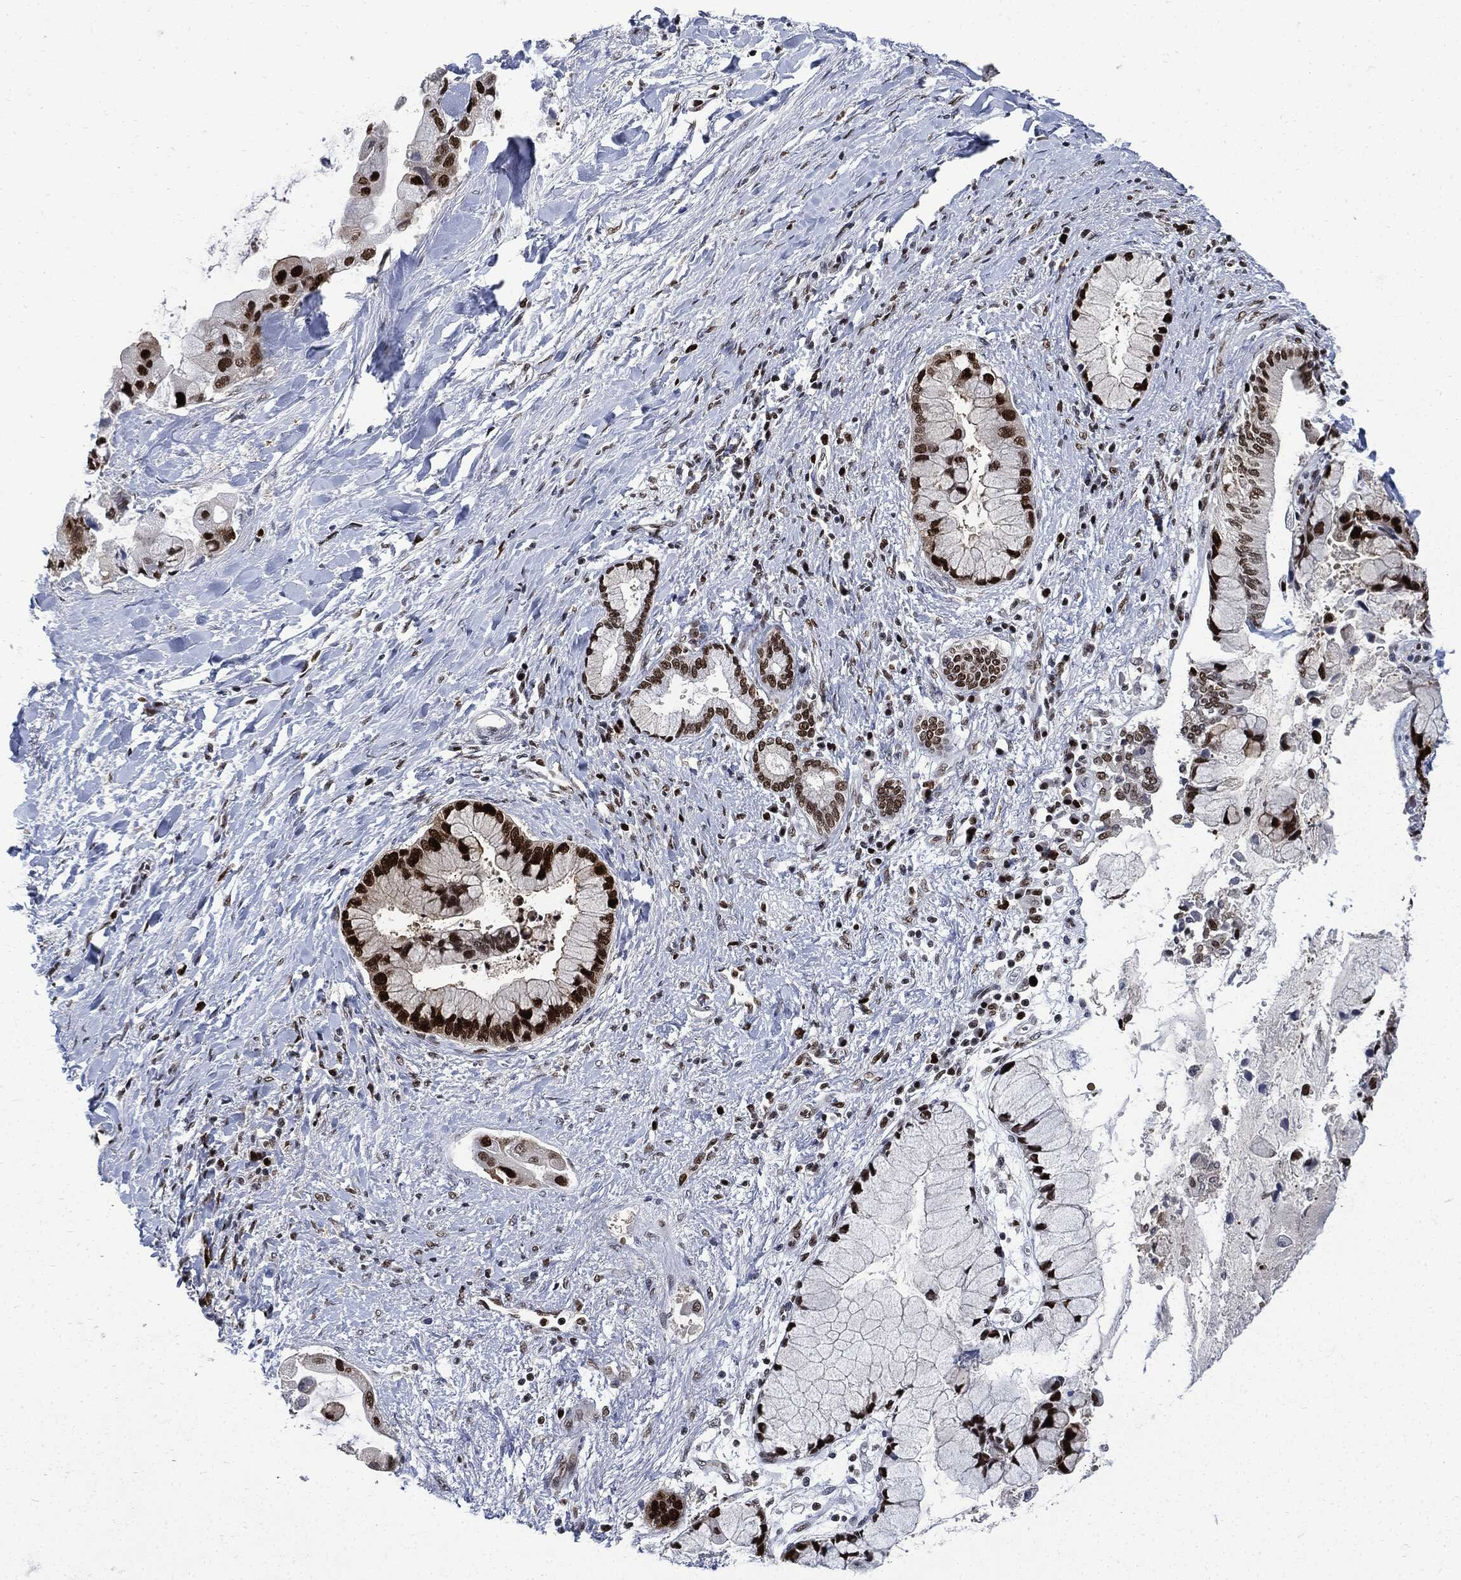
{"staining": {"intensity": "strong", "quantity": ">75%", "location": "nuclear"}, "tissue": "liver cancer", "cell_type": "Tumor cells", "image_type": "cancer", "snomed": [{"axis": "morphology", "description": "Normal tissue, NOS"}, {"axis": "morphology", "description": "Cholangiocarcinoma"}, {"axis": "topography", "description": "Liver"}, {"axis": "topography", "description": "Peripheral nerve tissue"}], "caption": "Tumor cells show high levels of strong nuclear expression in approximately >75% of cells in liver cancer (cholangiocarcinoma).", "gene": "PCNA", "patient": {"sex": "male", "age": 50}}